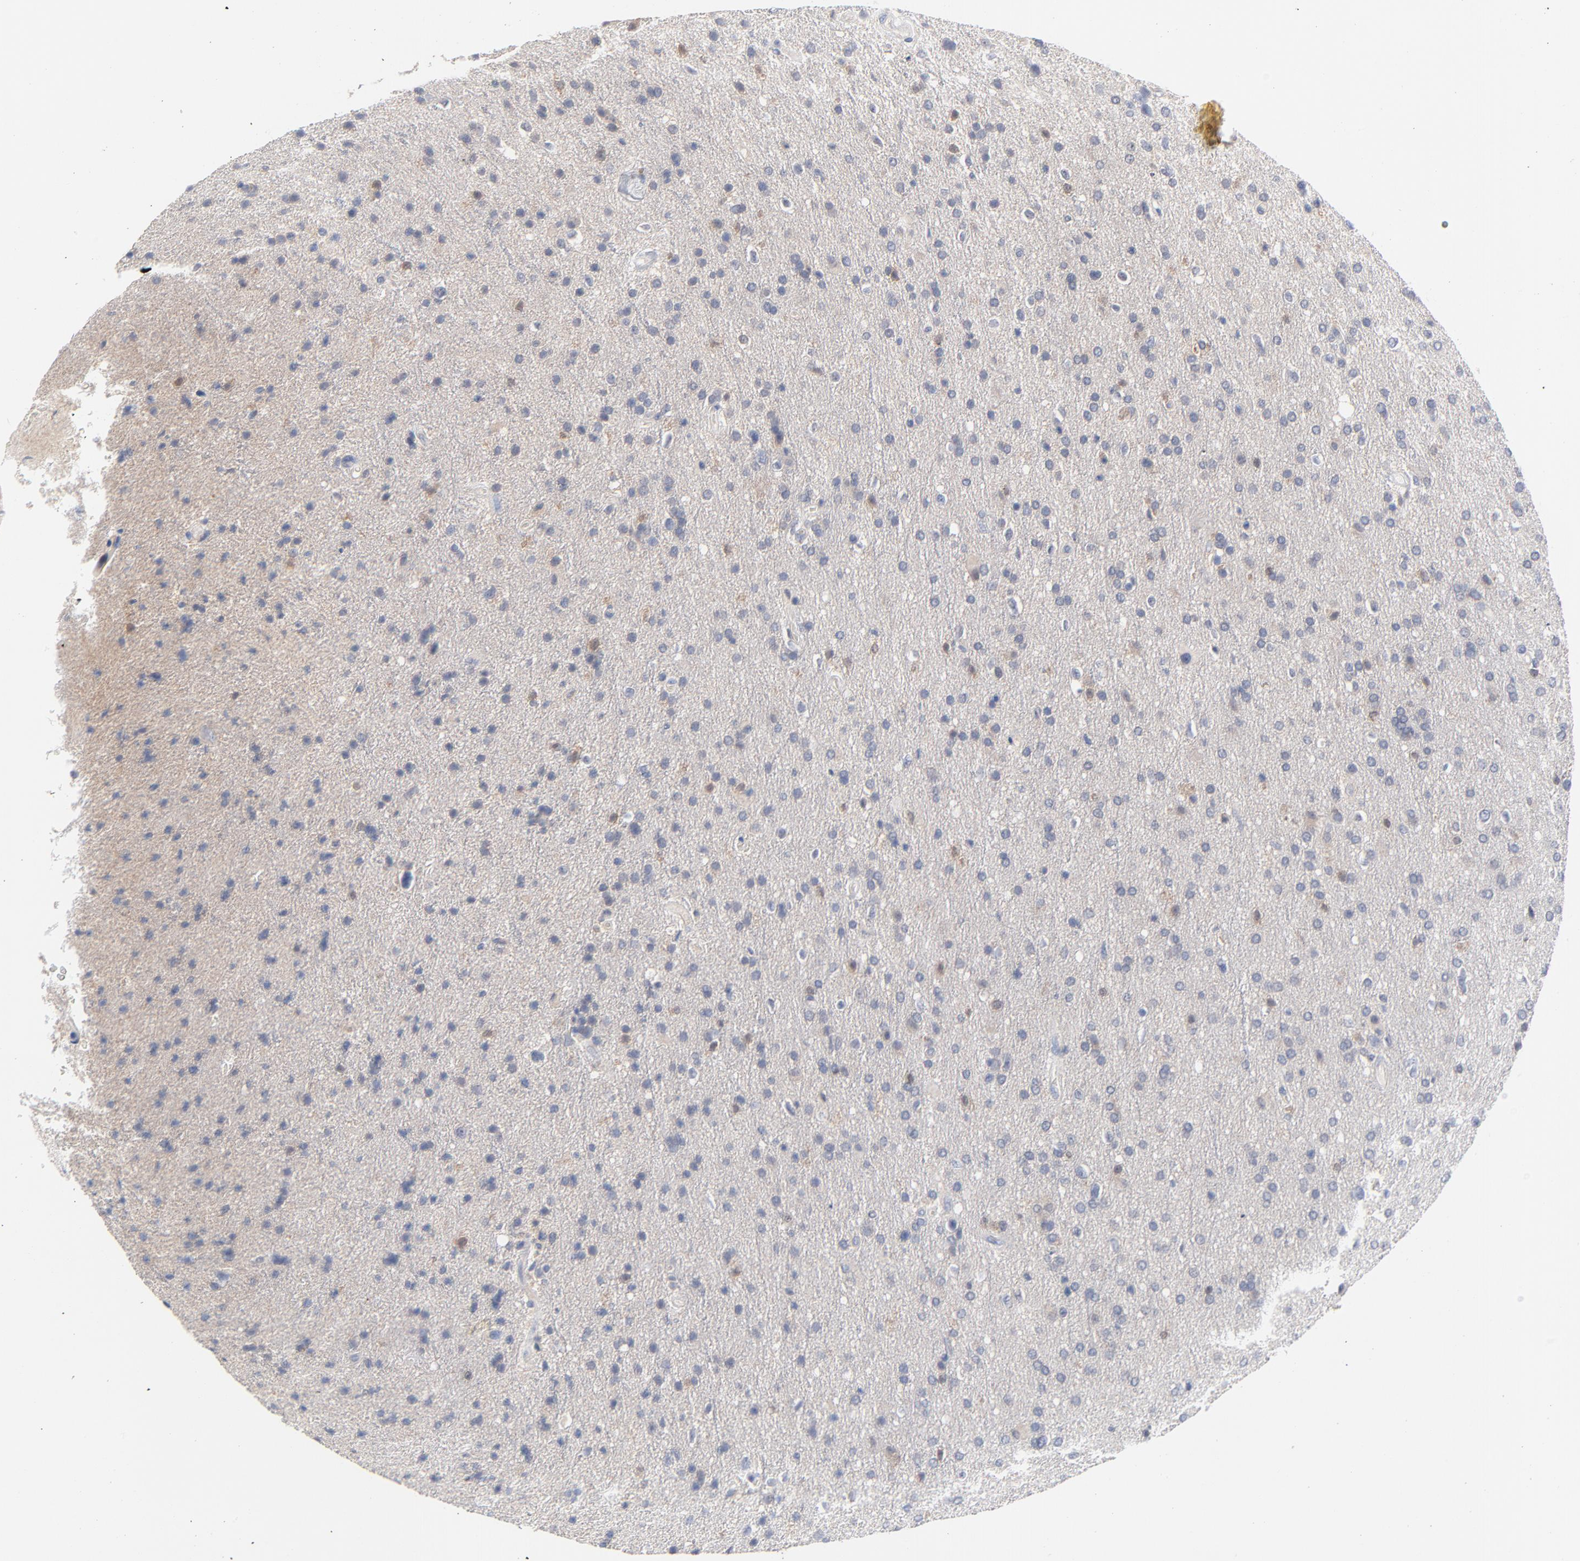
{"staining": {"intensity": "moderate", "quantity": "<25%", "location": "cytoplasmic/membranous"}, "tissue": "glioma", "cell_type": "Tumor cells", "image_type": "cancer", "snomed": [{"axis": "morphology", "description": "Glioma, malignant, High grade"}, {"axis": "topography", "description": "Brain"}], "caption": "Approximately <25% of tumor cells in malignant glioma (high-grade) demonstrate moderate cytoplasmic/membranous protein positivity as visualized by brown immunohistochemical staining.", "gene": "CAB39L", "patient": {"sex": "male", "age": 33}}